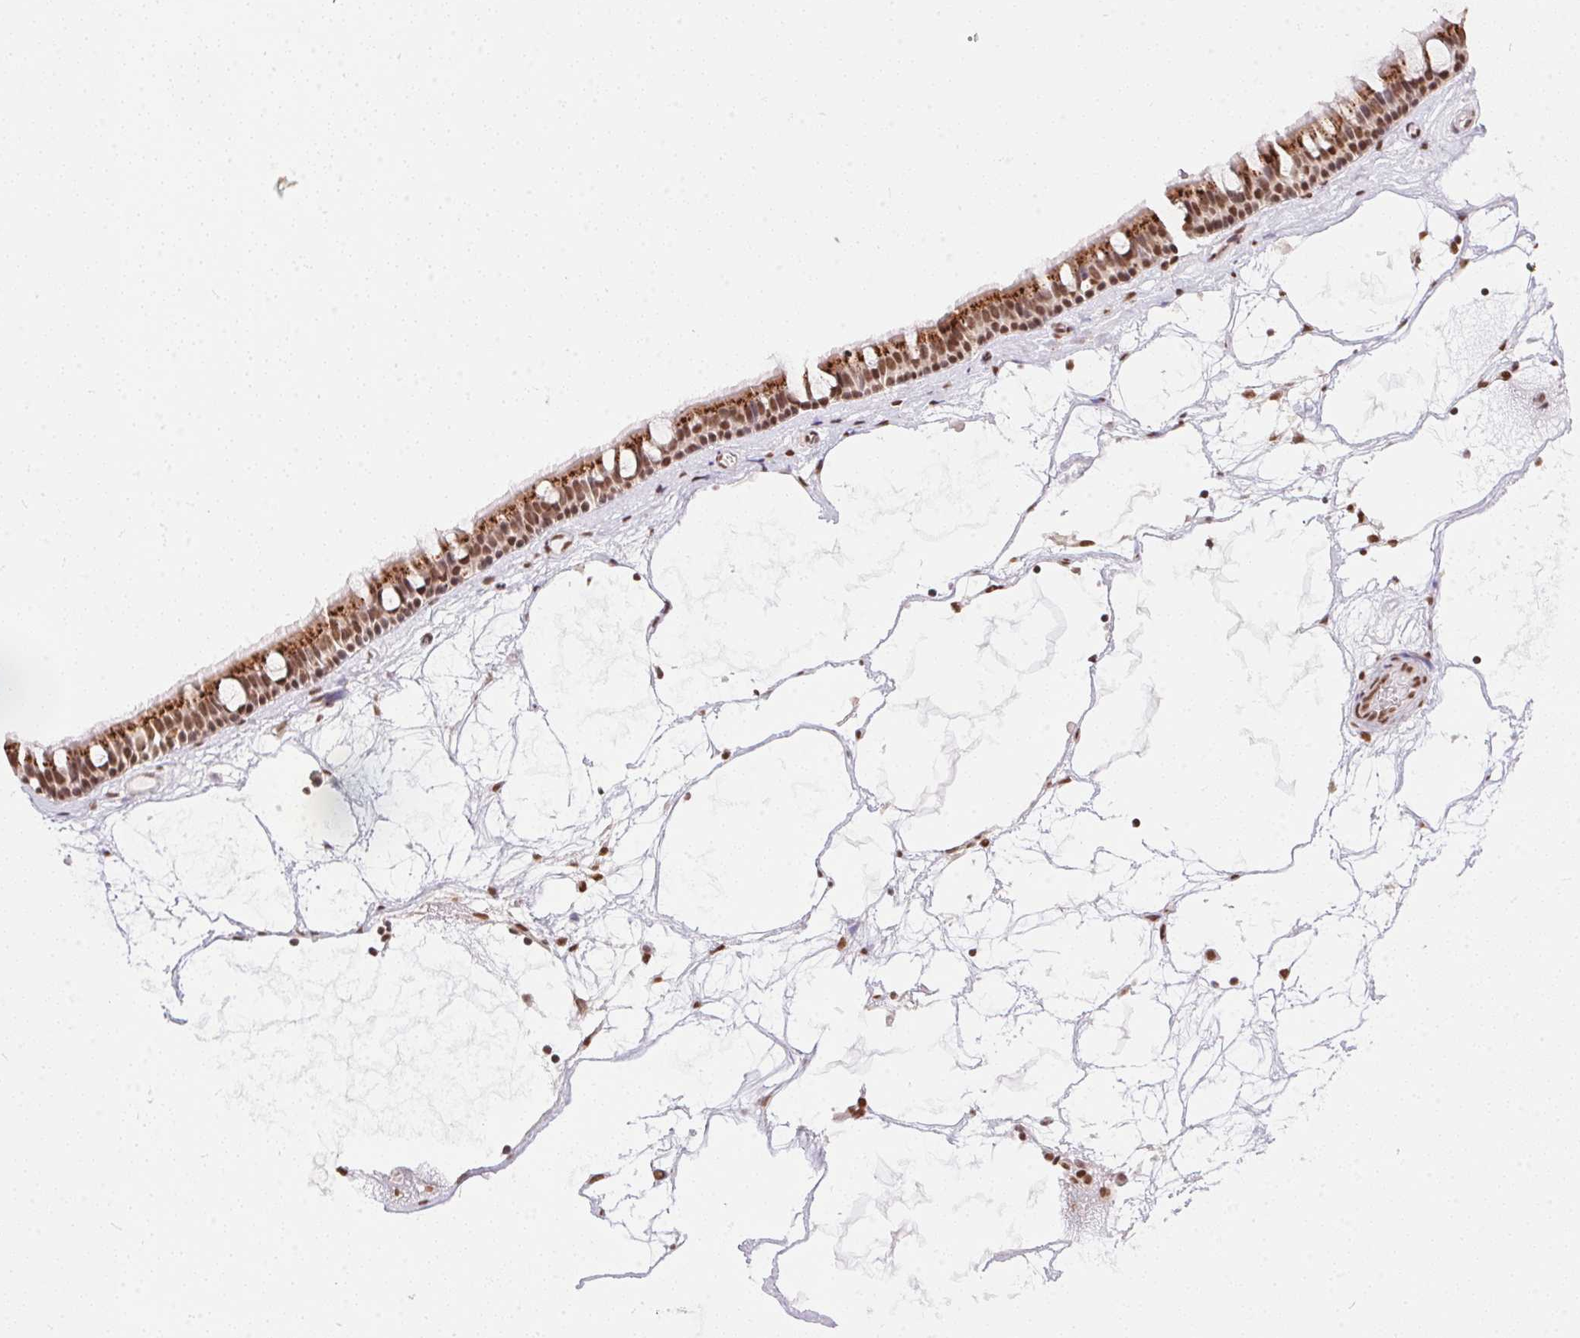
{"staining": {"intensity": "moderate", "quantity": ">75%", "location": "cytoplasmic/membranous,nuclear"}, "tissue": "nasopharynx", "cell_type": "Respiratory epithelial cells", "image_type": "normal", "snomed": [{"axis": "morphology", "description": "Normal tissue, NOS"}, {"axis": "topography", "description": "Nasopharynx"}], "caption": "This histopathology image displays immunohistochemistry (IHC) staining of benign human nasopharynx, with medium moderate cytoplasmic/membranous,nuclear positivity in about >75% of respiratory epithelial cells.", "gene": "NFE2L1", "patient": {"sex": "male", "age": 68}}